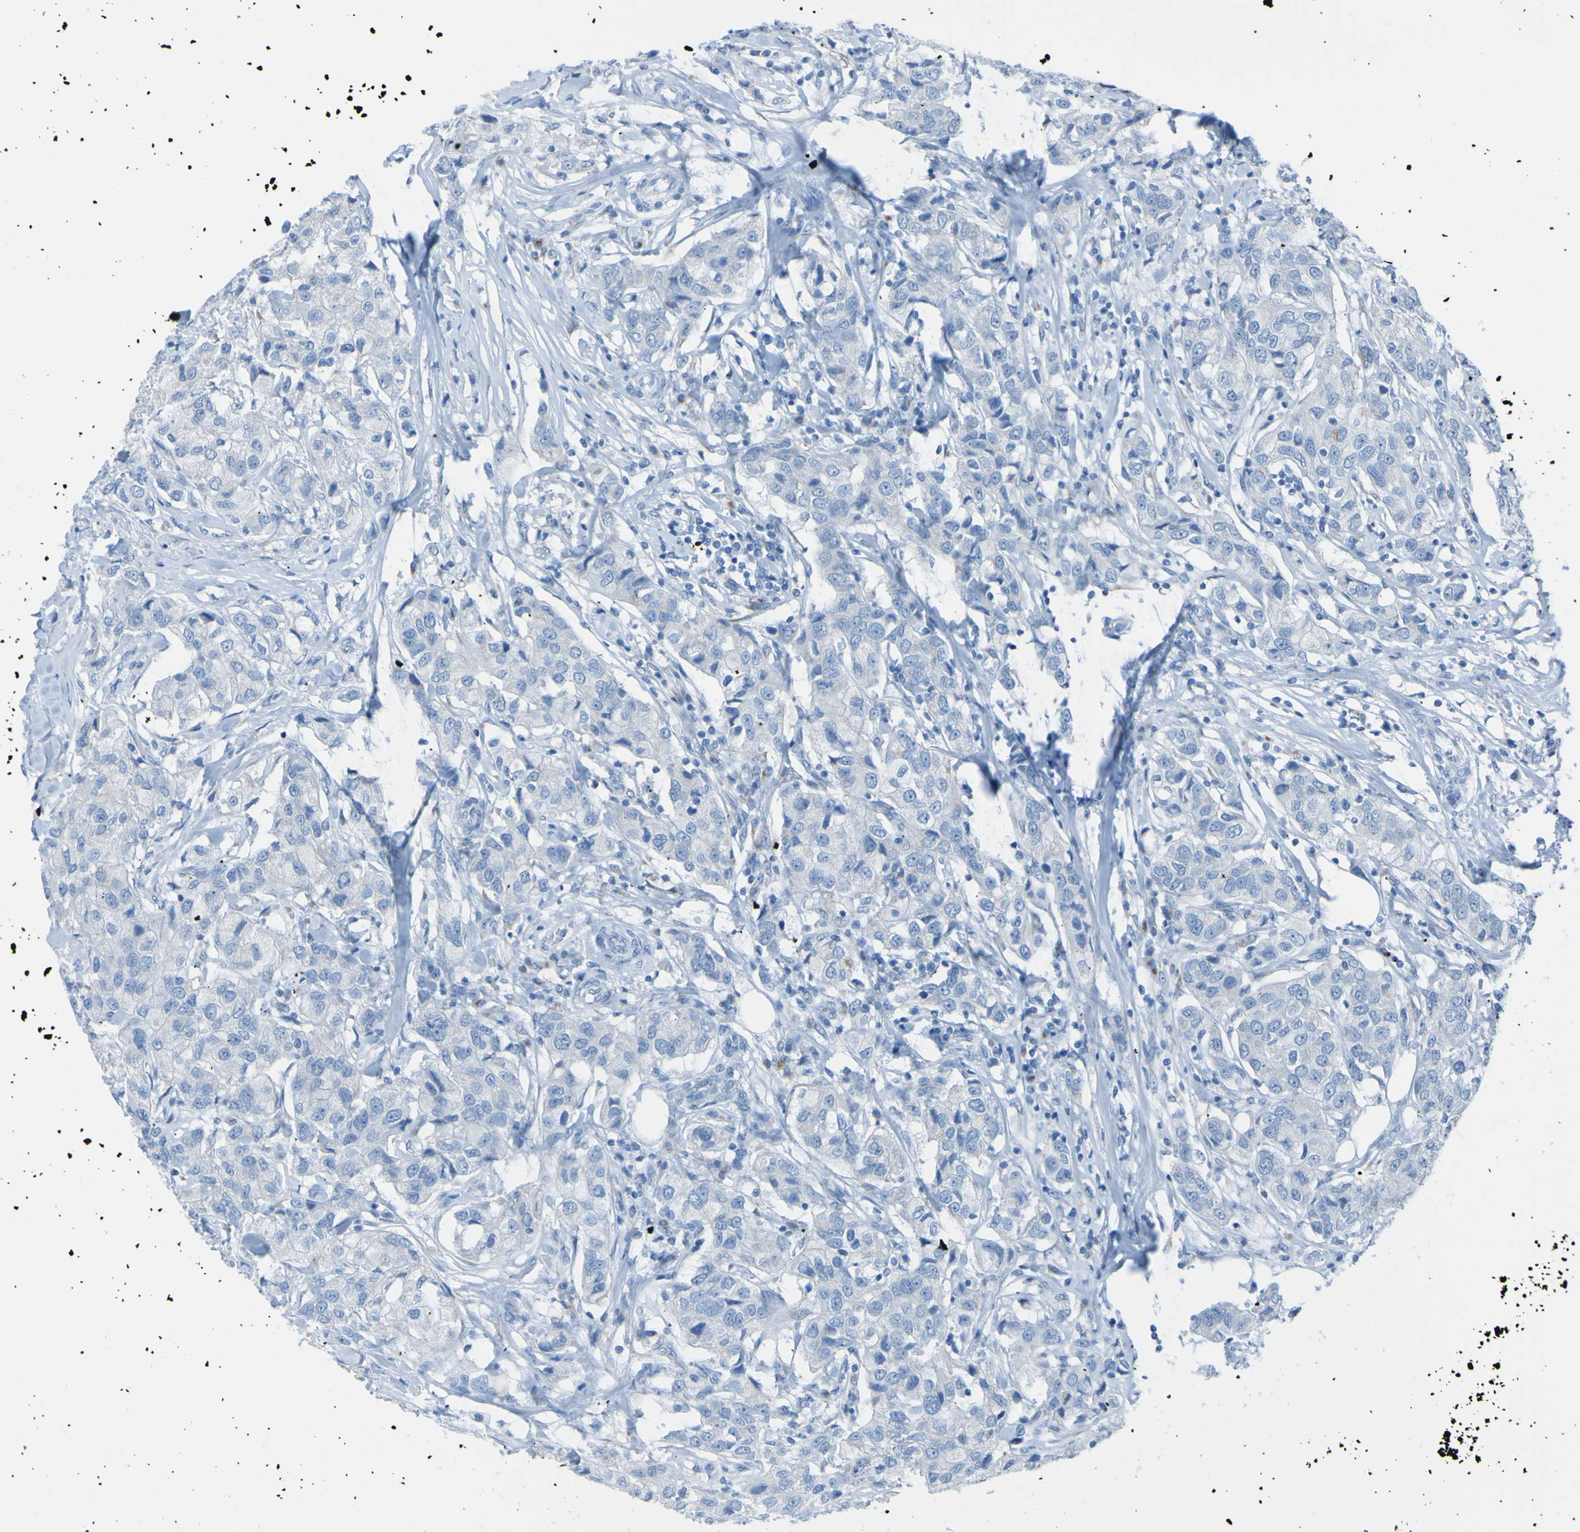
{"staining": {"intensity": "negative", "quantity": "none", "location": "none"}, "tissue": "breast cancer", "cell_type": "Tumor cells", "image_type": "cancer", "snomed": [{"axis": "morphology", "description": "Duct carcinoma"}, {"axis": "topography", "description": "Breast"}], "caption": "Immunohistochemistry (IHC) histopathology image of breast cancer (invasive ductal carcinoma) stained for a protein (brown), which displays no positivity in tumor cells. Brightfield microscopy of immunohistochemistry (IHC) stained with DAB (brown) and hematoxylin (blue), captured at high magnification.", "gene": "ACMSD", "patient": {"sex": "female", "age": 80}}